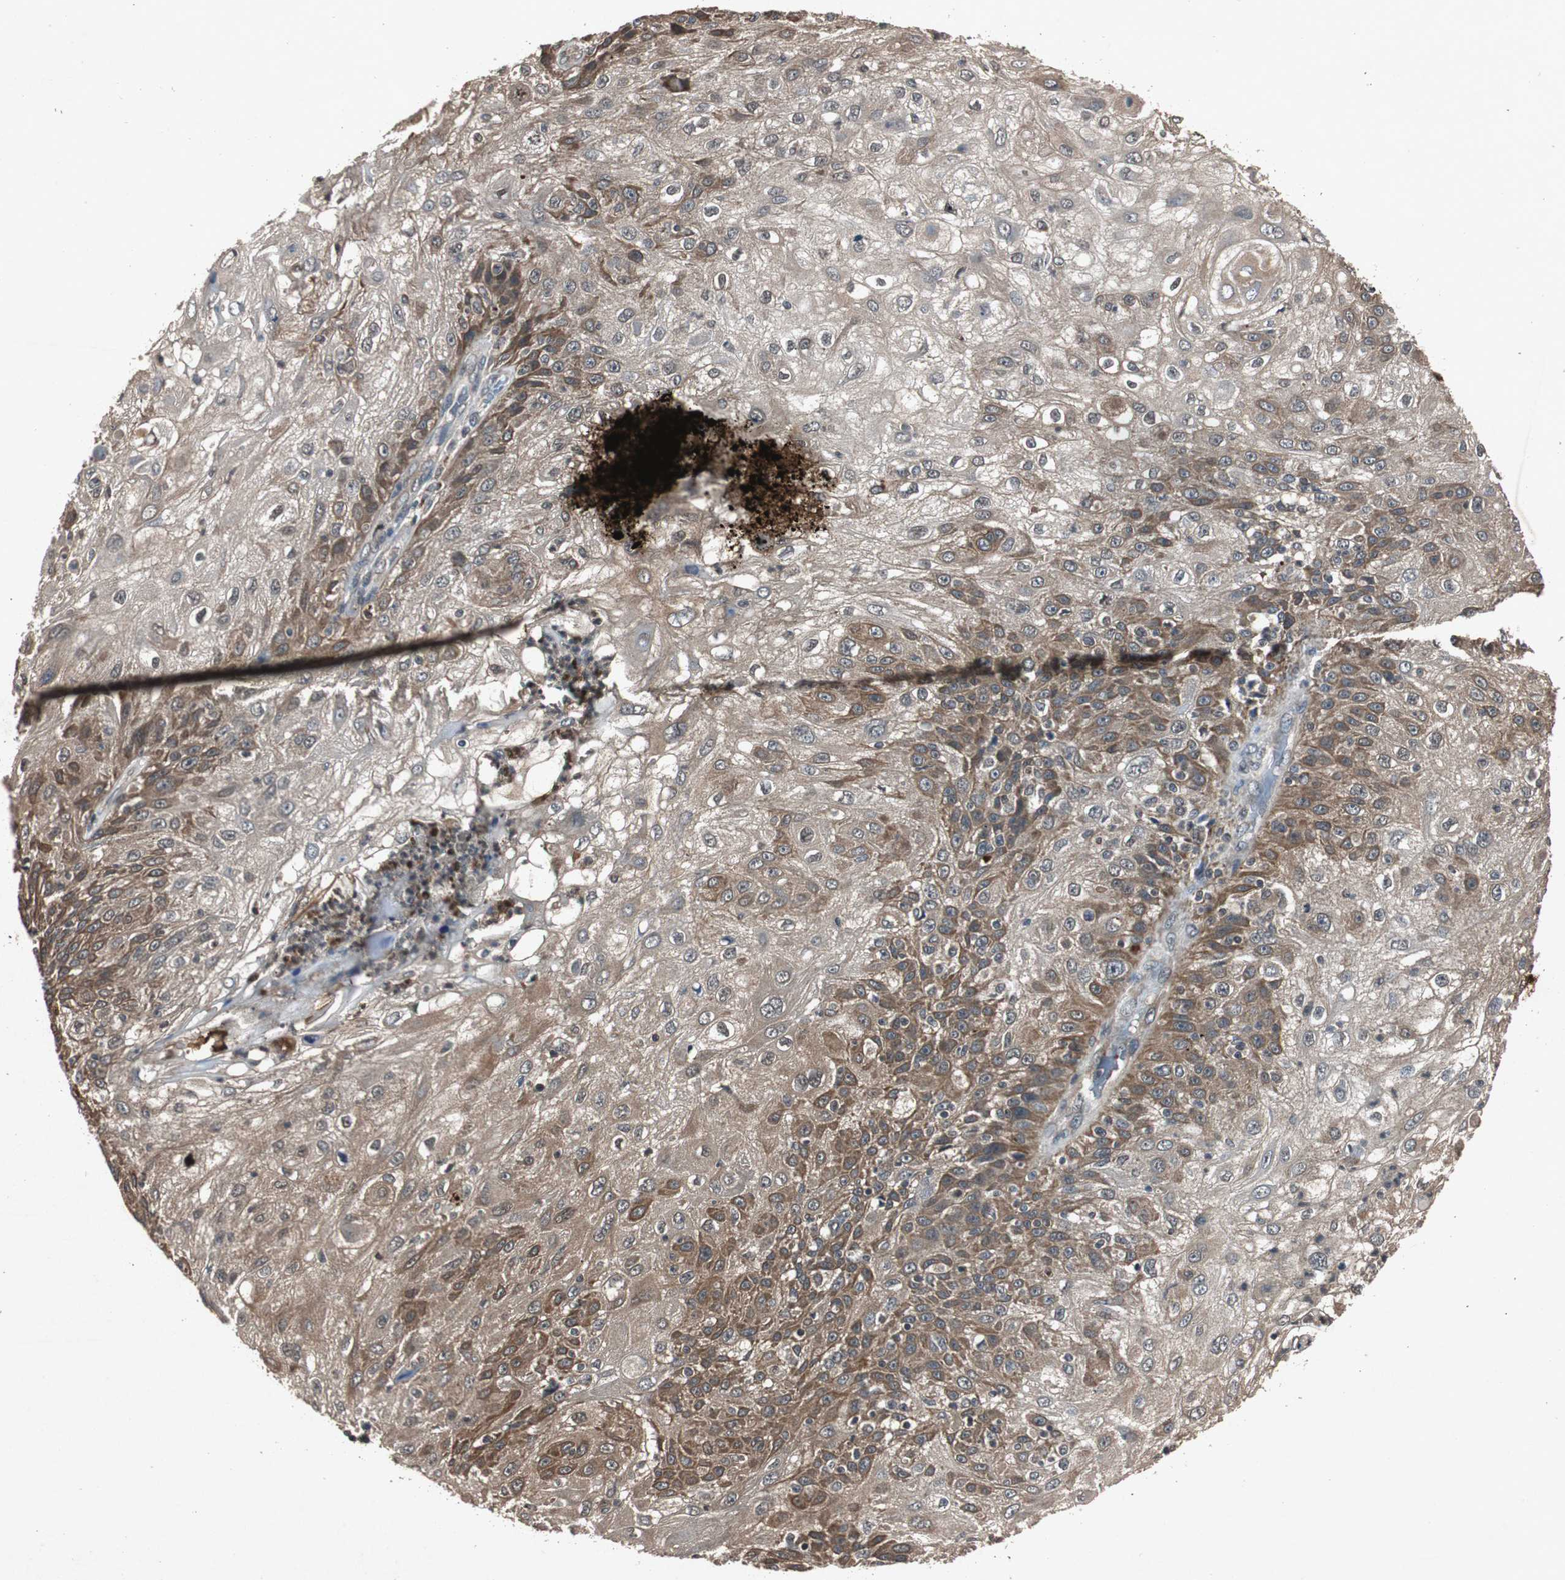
{"staining": {"intensity": "moderate", "quantity": "25%-75%", "location": "cytoplasmic/membranous"}, "tissue": "skin cancer", "cell_type": "Tumor cells", "image_type": "cancer", "snomed": [{"axis": "morphology", "description": "Normal tissue, NOS"}, {"axis": "morphology", "description": "Squamous cell carcinoma, NOS"}, {"axis": "topography", "description": "Skin"}], "caption": "This is an image of immunohistochemistry staining of skin cancer, which shows moderate positivity in the cytoplasmic/membranous of tumor cells.", "gene": "SLIT2", "patient": {"sex": "female", "age": 83}}